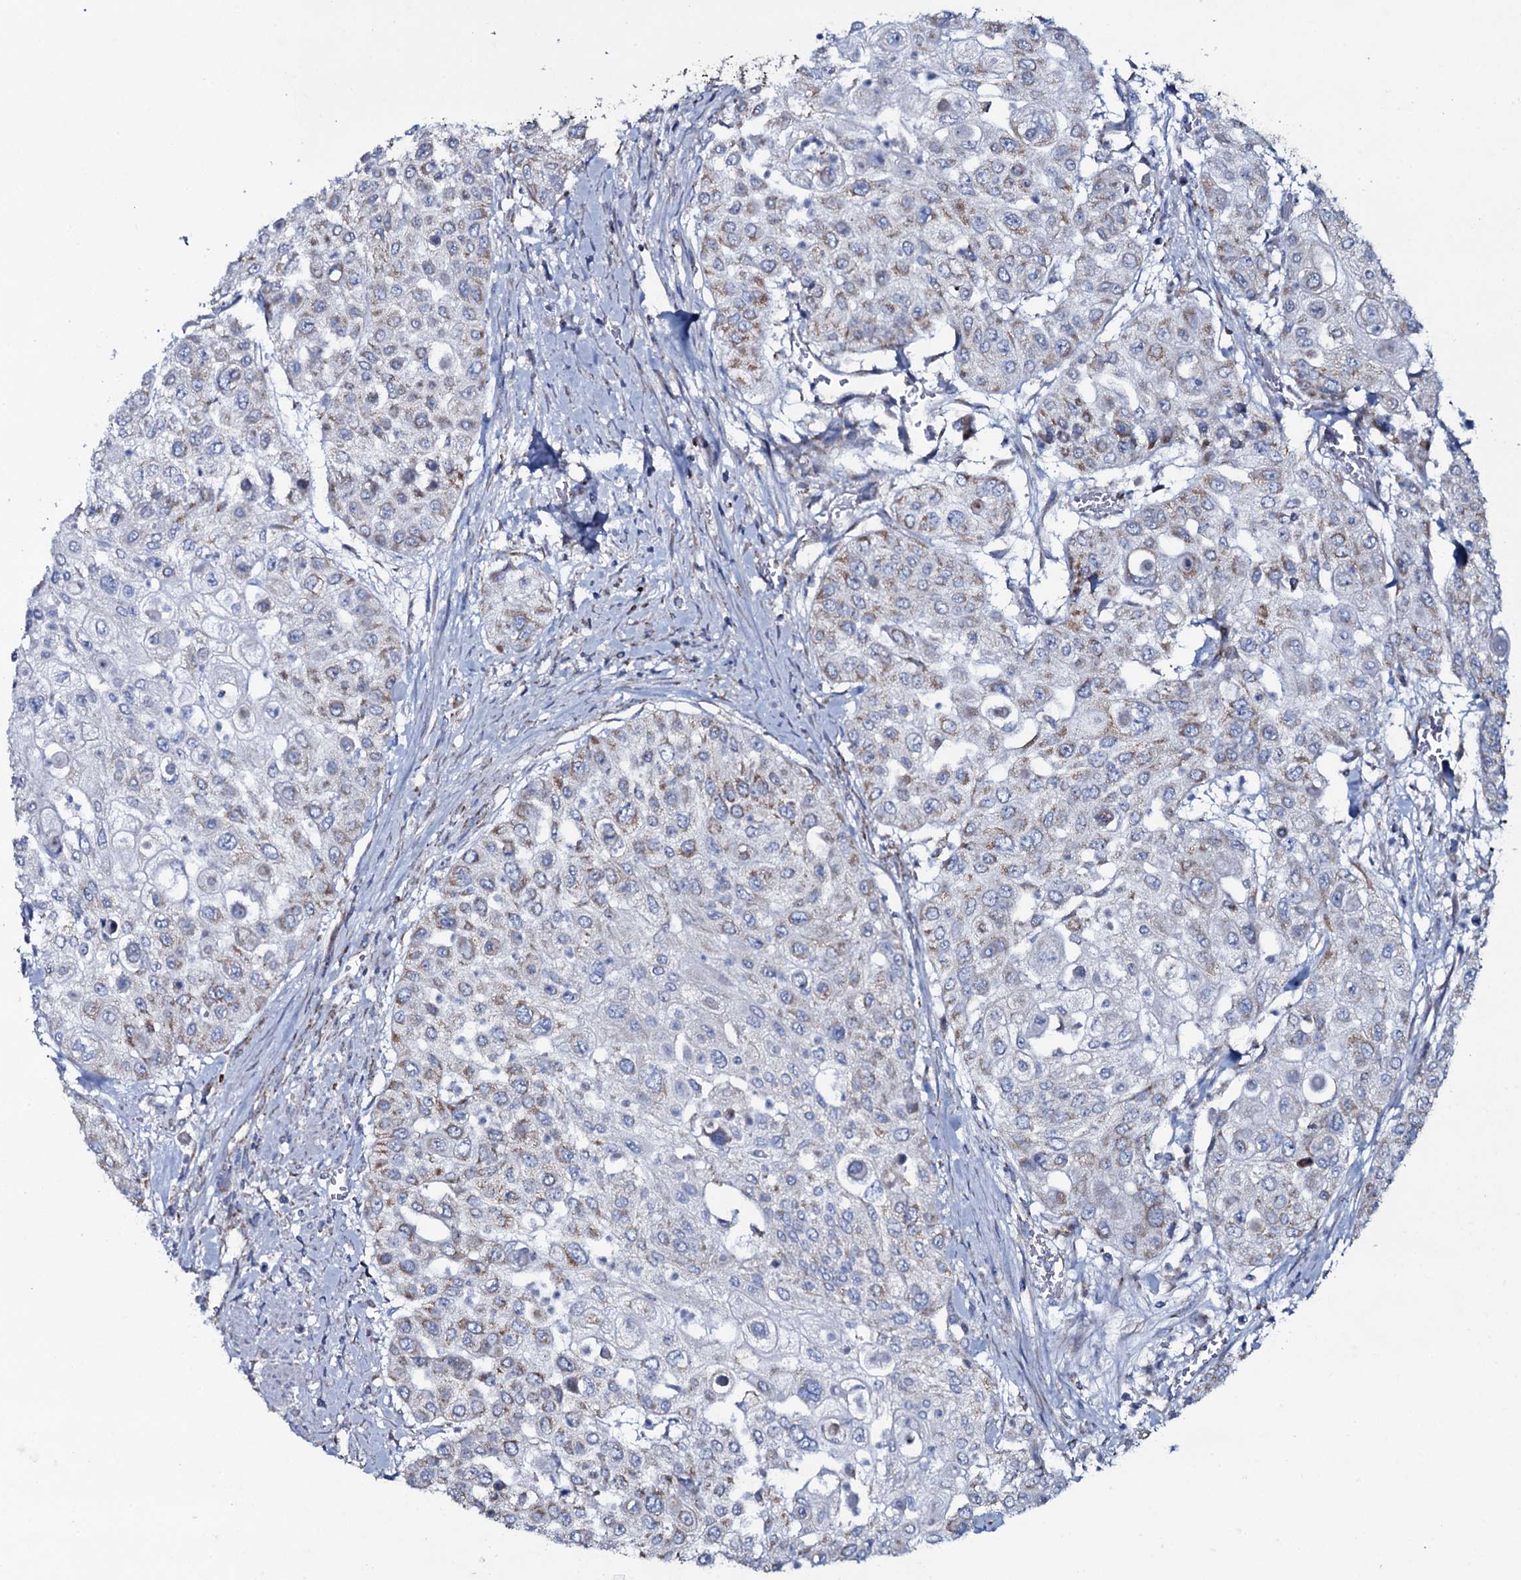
{"staining": {"intensity": "moderate", "quantity": "25%-75%", "location": "cytoplasmic/membranous"}, "tissue": "urothelial cancer", "cell_type": "Tumor cells", "image_type": "cancer", "snomed": [{"axis": "morphology", "description": "Urothelial carcinoma, High grade"}, {"axis": "topography", "description": "Urinary bladder"}], "caption": "There is medium levels of moderate cytoplasmic/membranous positivity in tumor cells of urothelial cancer, as demonstrated by immunohistochemical staining (brown color).", "gene": "MRPS35", "patient": {"sex": "female", "age": 79}}